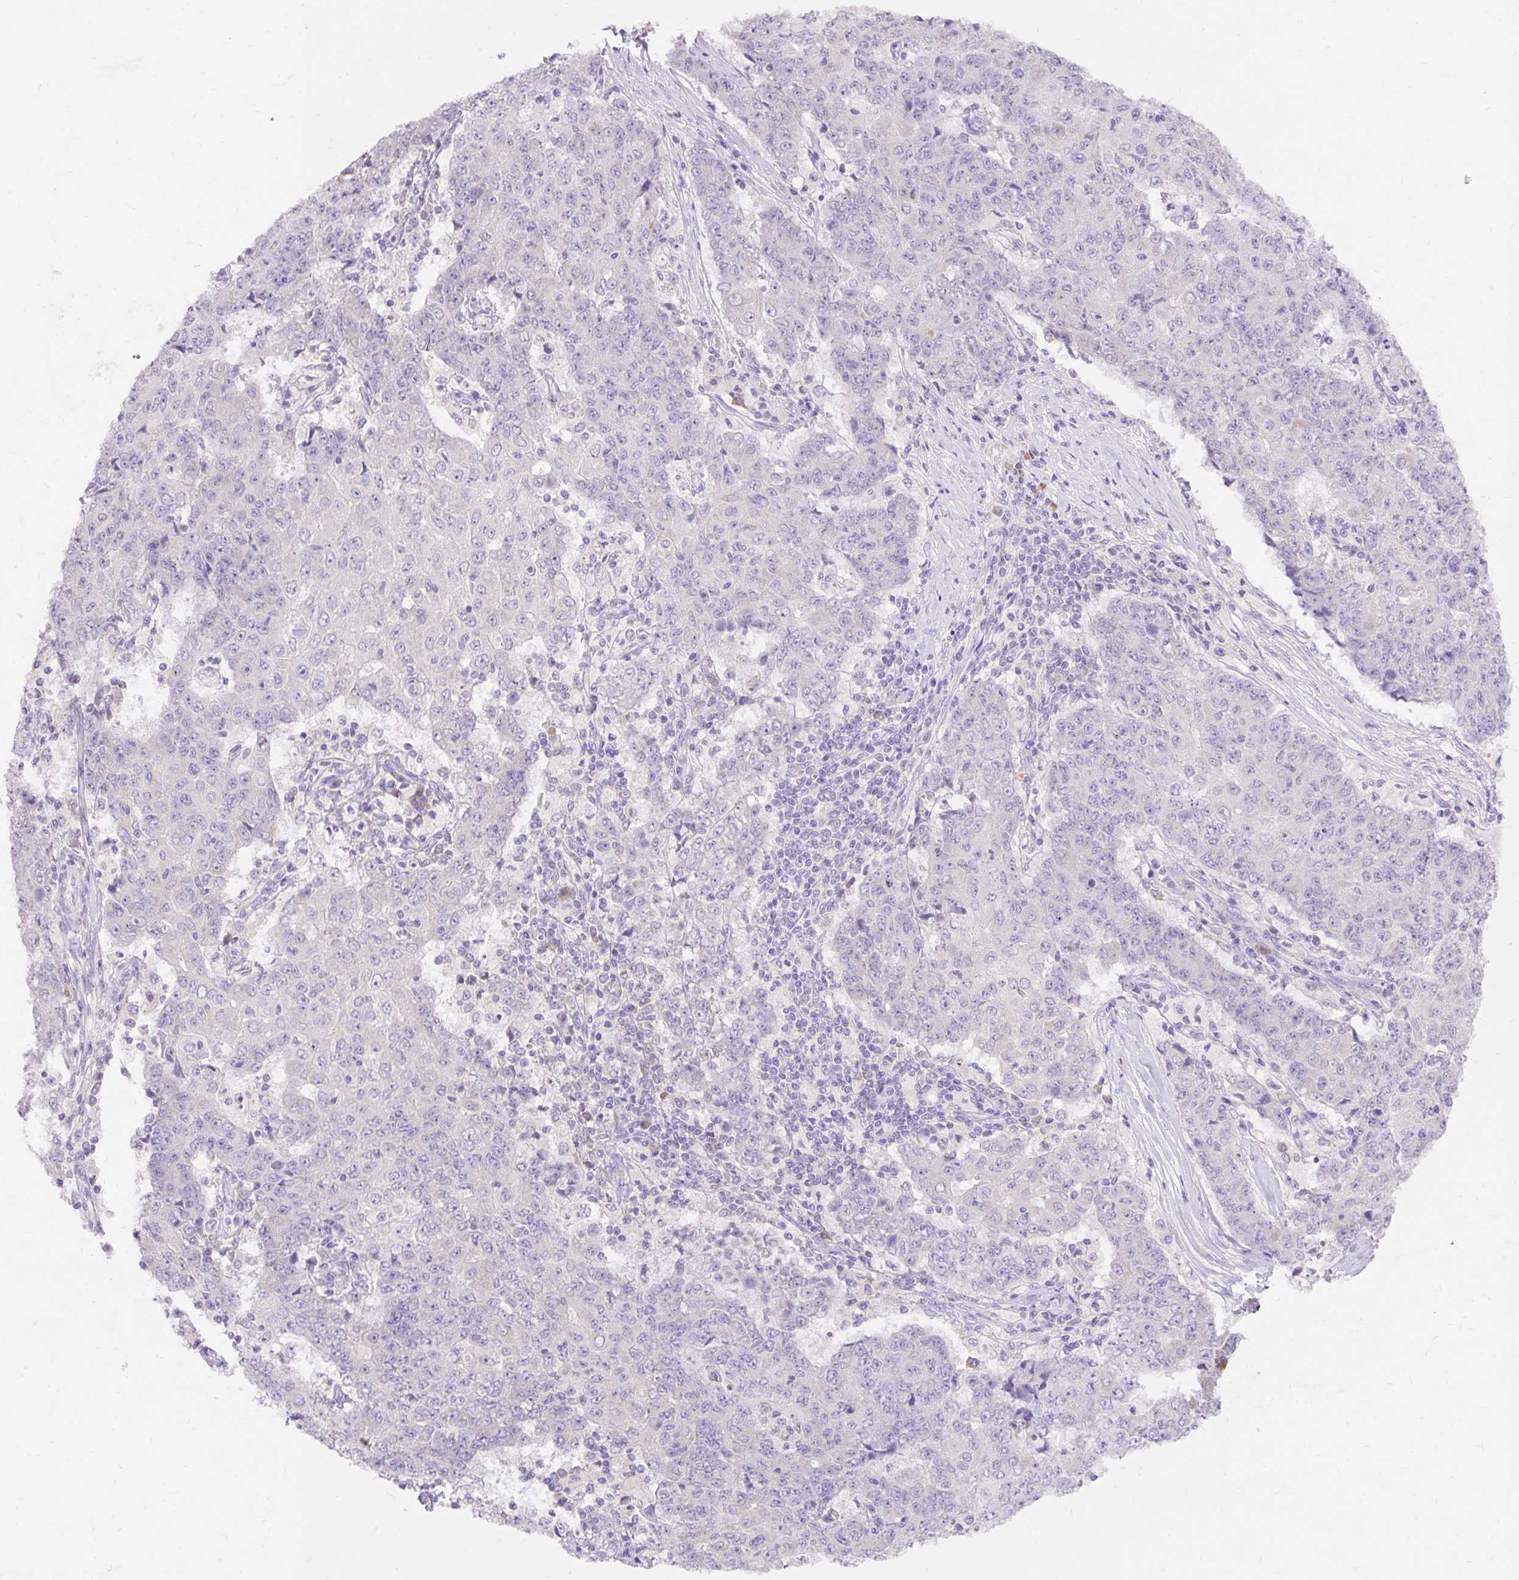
{"staining": {"intensity": "negative", "quantity": "none", "location": "none"}, "tissue": "ovarian cancer", "cell_type": "Tumor cells", "image_type": "cancer", "snomed": [{"axis": "morphology", "description": "Carcinoma, endometroid"}, {"axis": "topography", "description": "Ovary"}], "caption": "Protein analysis of ovarian cancer (endometroid carcinoma) demonstrates no significant staining in tumor cells.", "gene": "SEC63", "patient": {"sex": "female", "age": 42}}